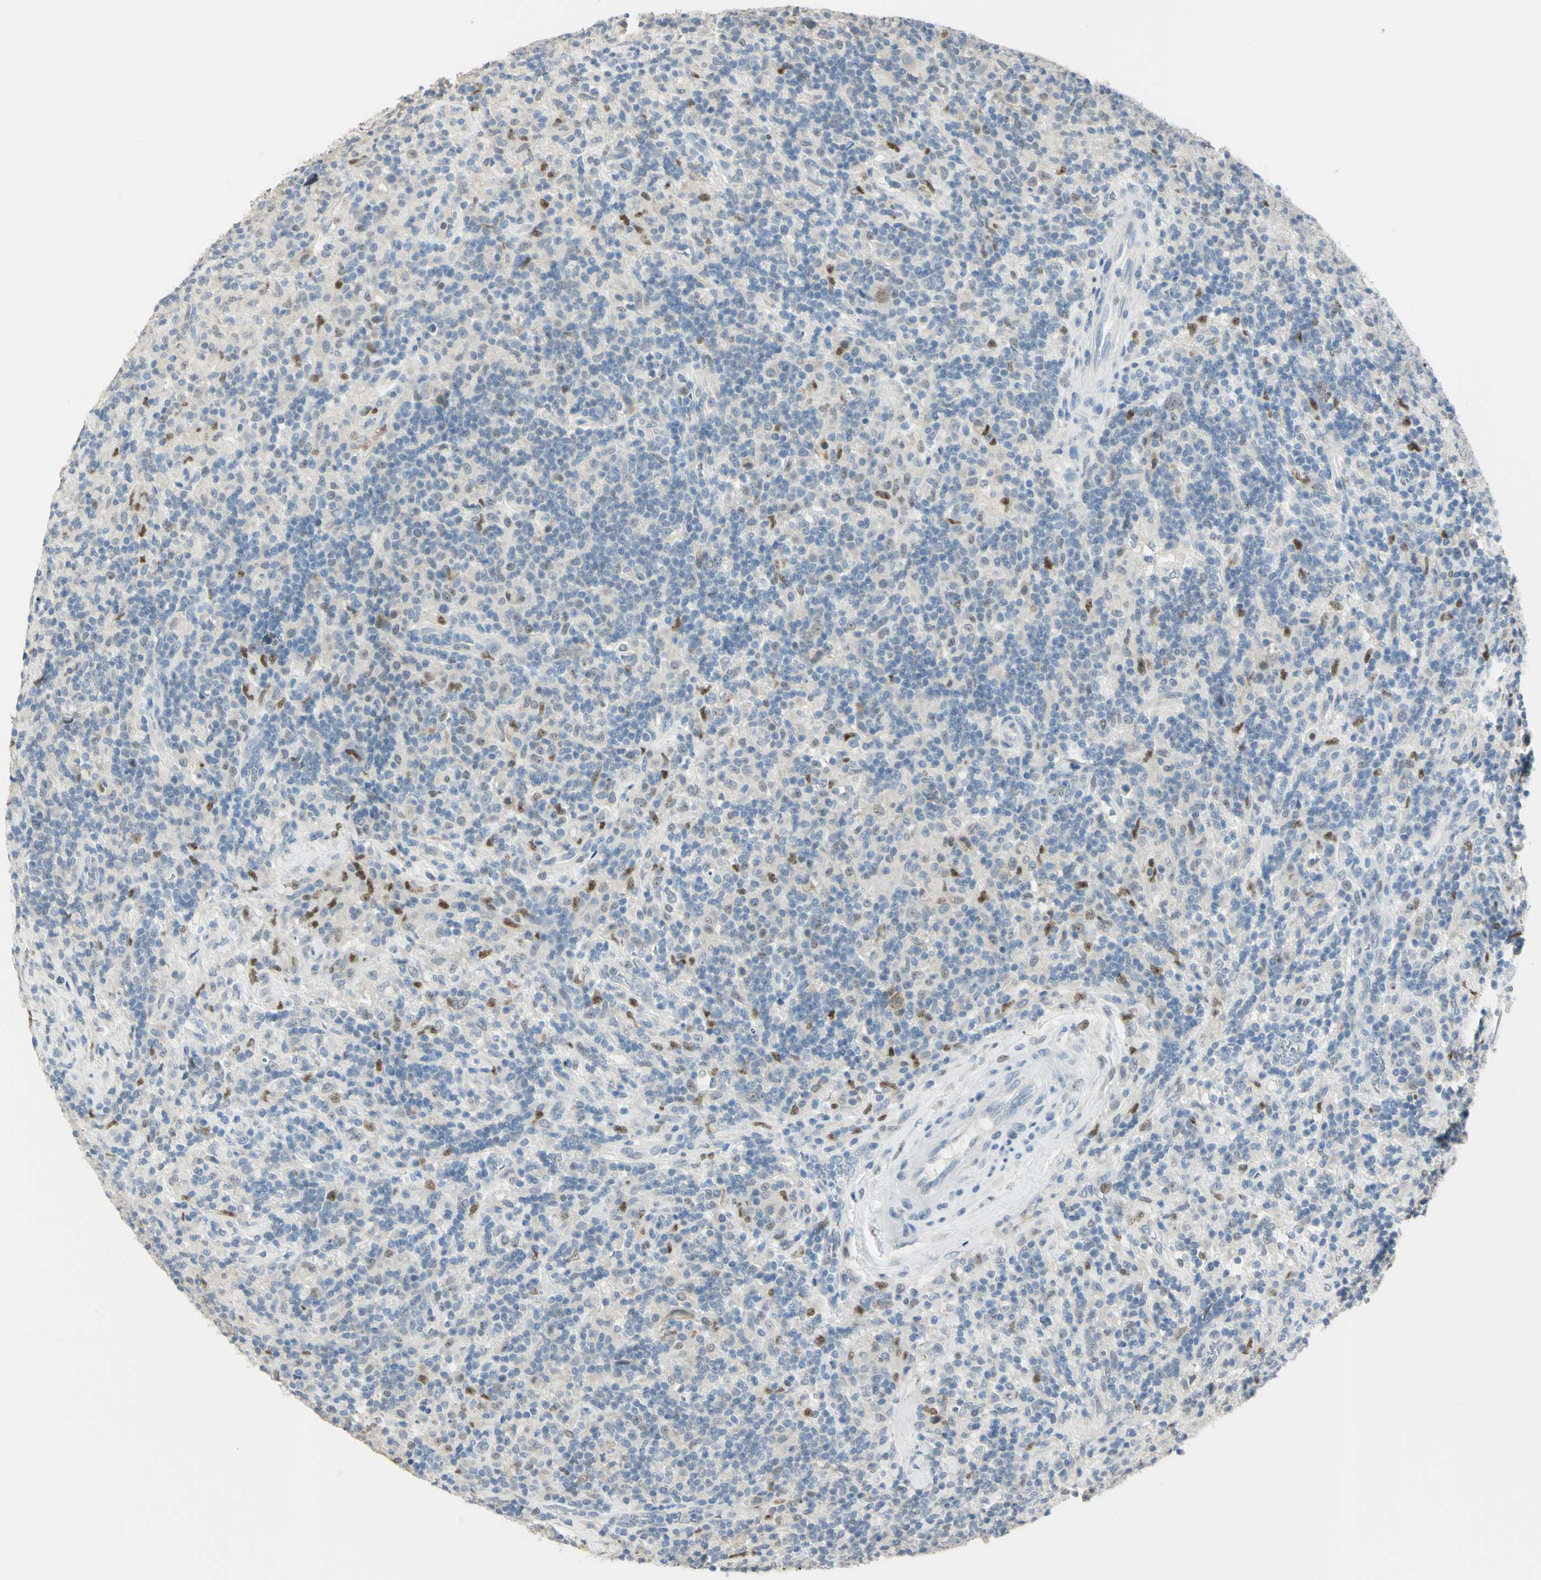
{"staining": {"intensity": "strong", "quantity": "<25%", "location": "nuclear"}, "tissue": "lymphoma", "cell_type": "Tumor cells", "image_type": "cancer", "snomed": [{"axis": "morphology", "description": "Hodgkin's disease, NOS"}, {"axis": "topography", "description": "Lymph node"}], "caption": "Immunohistochemical staining of Hodgkin's disease shows medium levels of strong nuclear protein expression in about <25% of tumor cells.", "gene": "BCL6", "patient": {"sex": "male", "age": 70}}